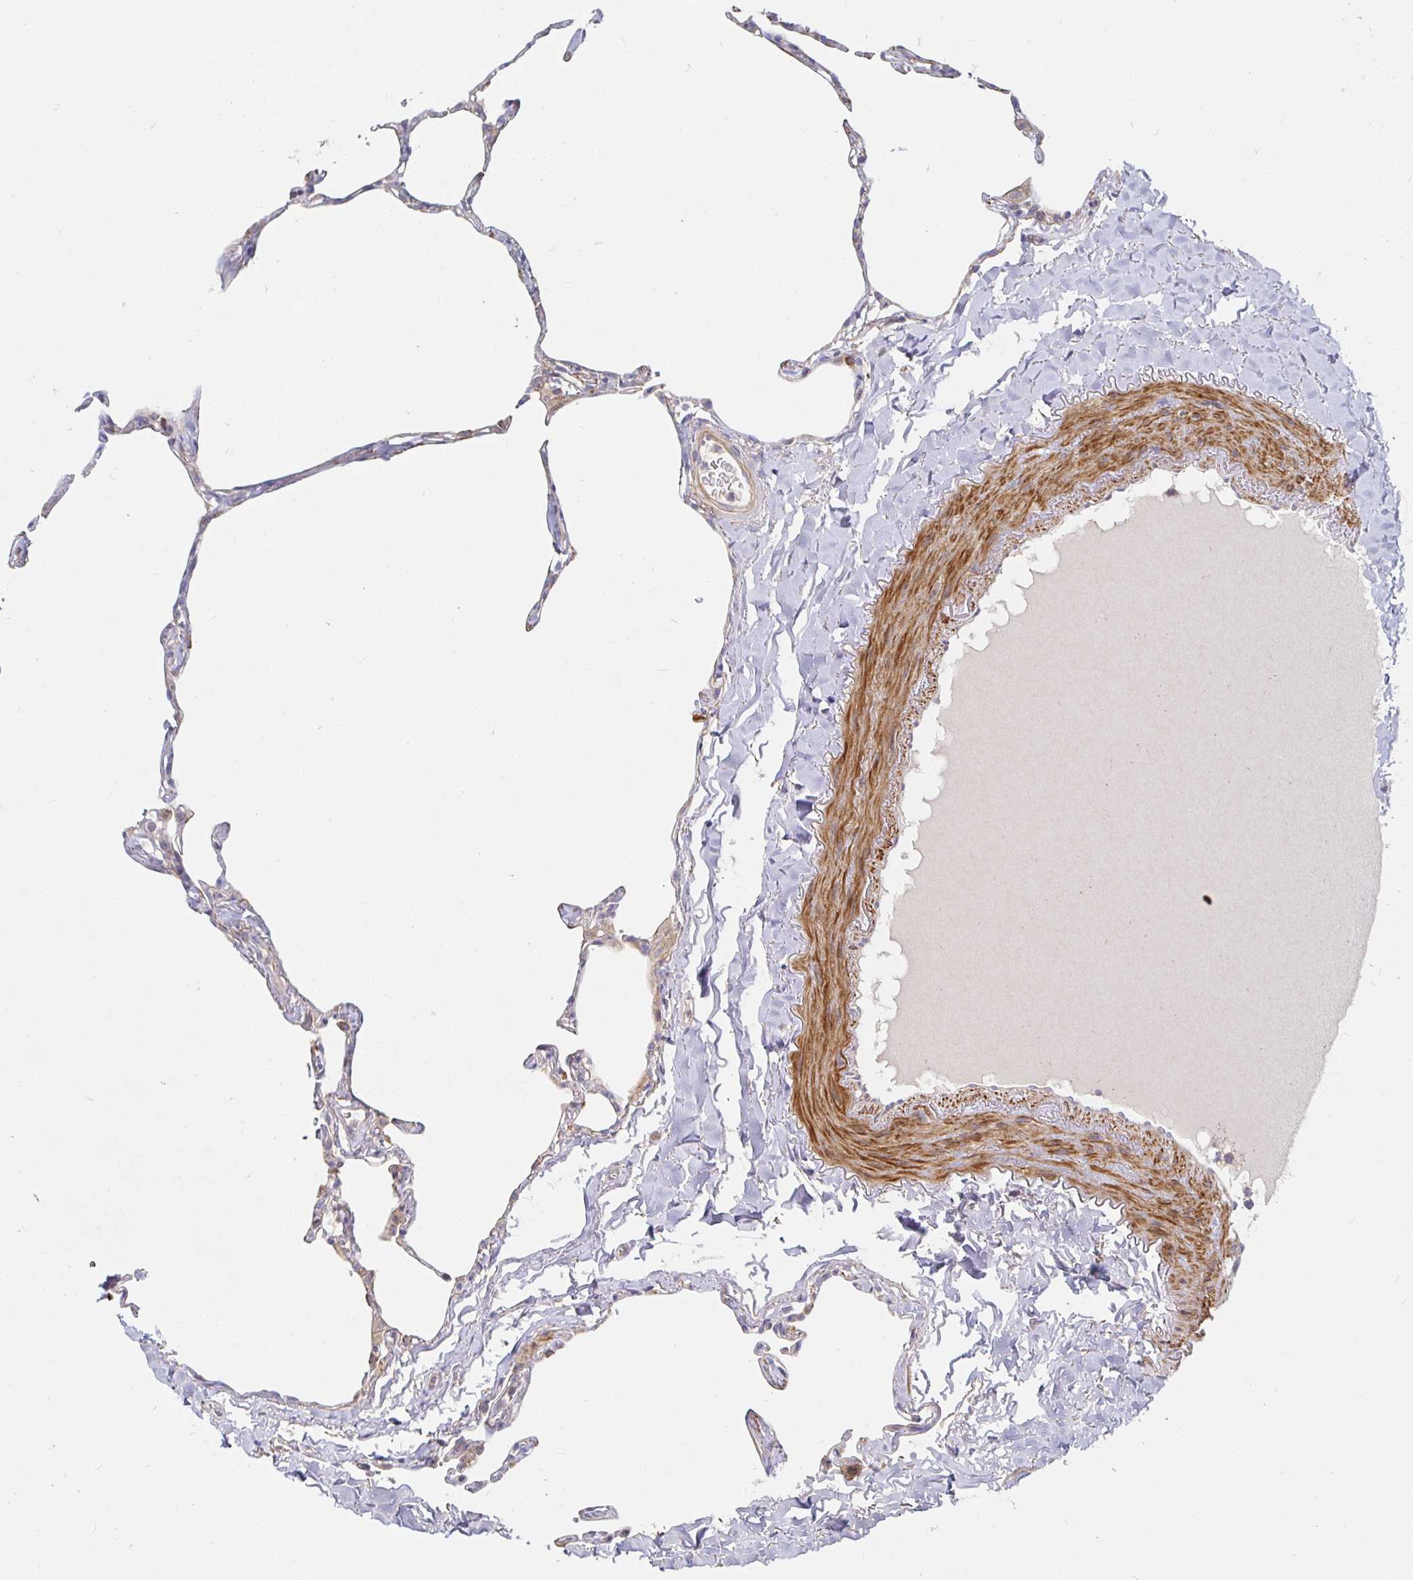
{"staining": {"intensity": "weak", "quantity": "25%-75%", "location": "cytoplasmic/membranous"}, "tissue": "lung", "cell_type": "Alveolar cells", "image_type": "normal", "snomed": [{"axis": "morphology", "description": "Normal tissue, NOS"}, {"axis": "topography", "description": "Lung"}], "caption": "IHC micrograph of benign lung: lung stained using IHC demonstrates low levels of weak protein expression localized specifically in the cytoplasmic/membranous of alveolar cells, appearing as a cytoplasmic/membranous brown color.", "gene": "SSH2", "patient": {"sex": "male", "age": 65}}